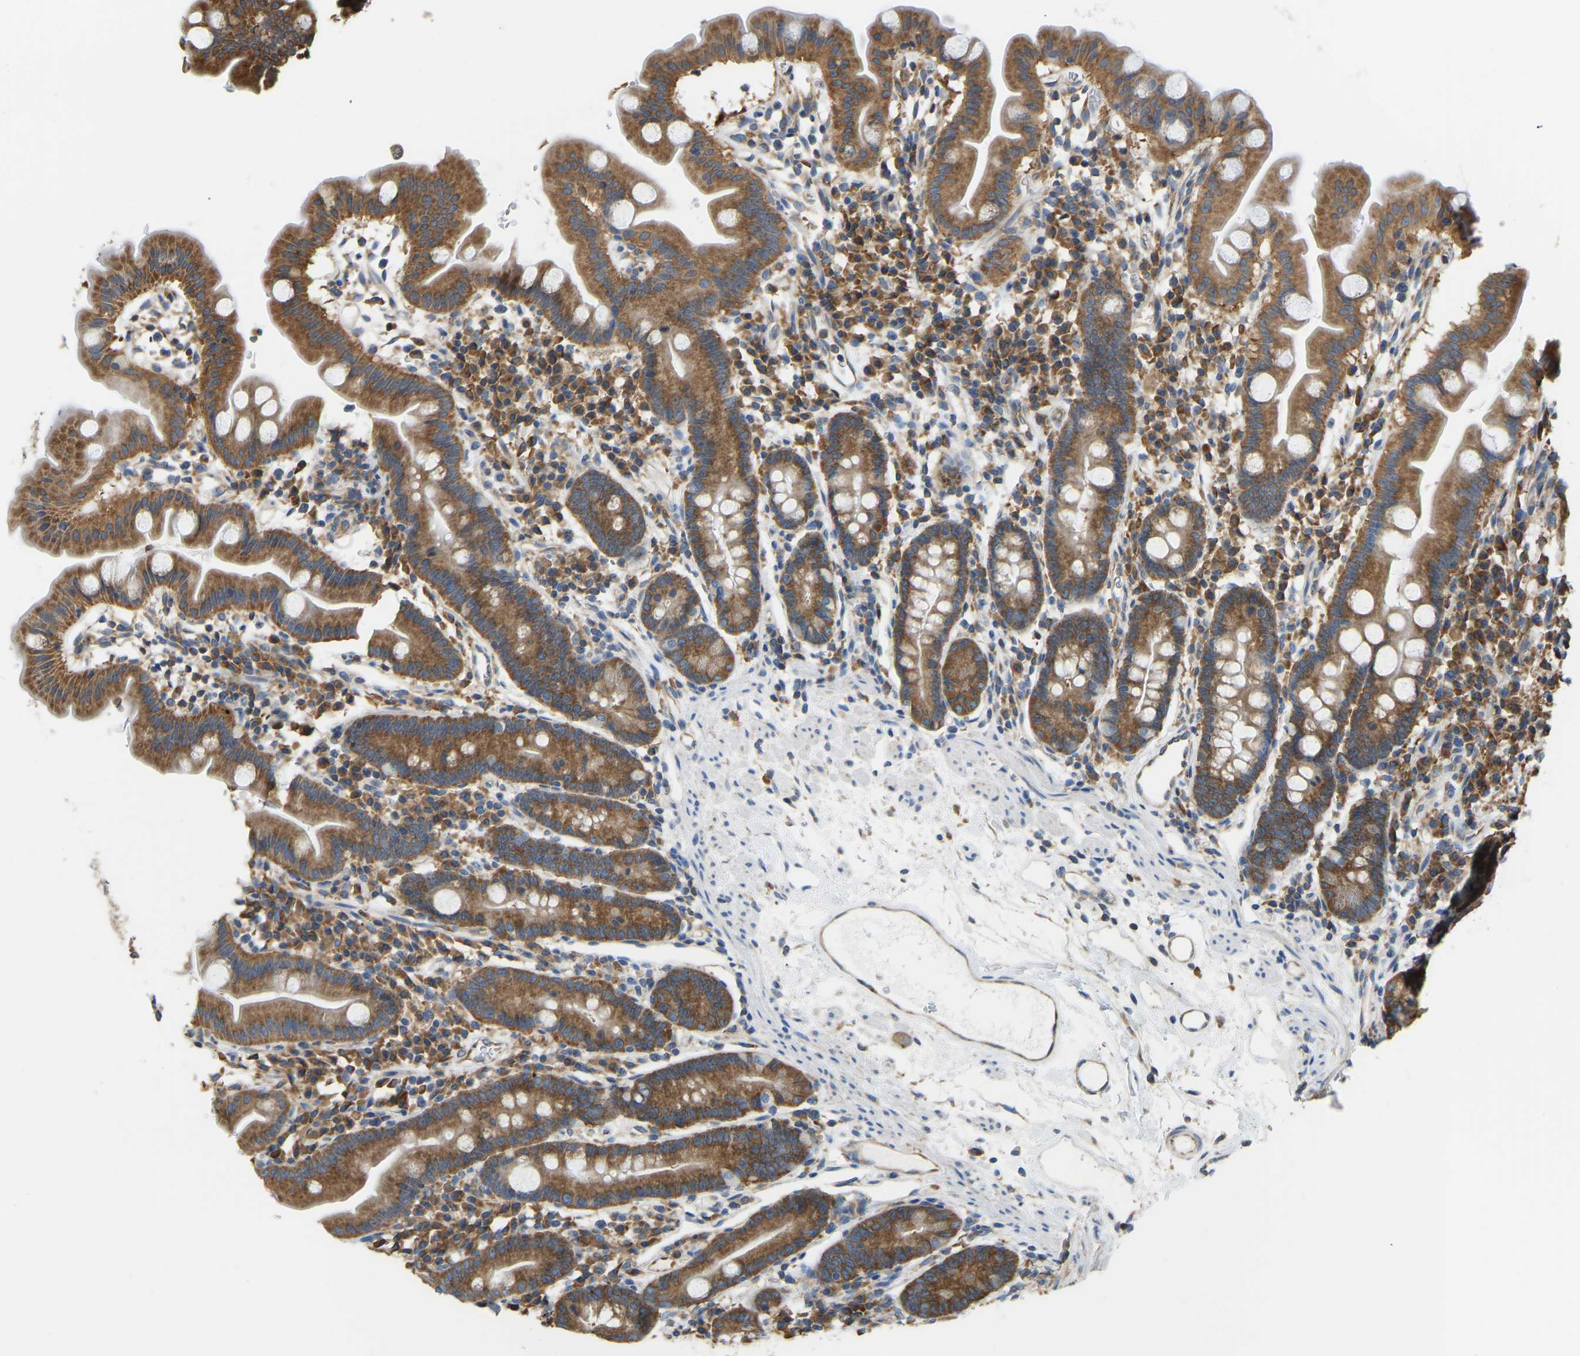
{"staining": {"intensity": "moderate", "quantity": ">75%", "location": "cytoplasmic/membranous"}, "tissue": "duodenum", "cell_type": "Glandular cells", "image_type": "normal", "snomed": [{"axis": "morphology", "description": "Normal tissue, NOS"}, {"axis": "topography", "description": "Duodenum"}], "caption": "Immunohistochemistry (IHC) (DAB) staining of unremarkable human duodenum reveals moderate cytoplasmic/membranous protein positivity in about >75% of glandular cells. The staining was performed using DAB to visualize the protein expression in brown, while the nuclei were stained in blue with hematoxylin (Magnification: 20x).", "gene": "RPS6KB2", "patient": {"sex": "male", "age": 50}}